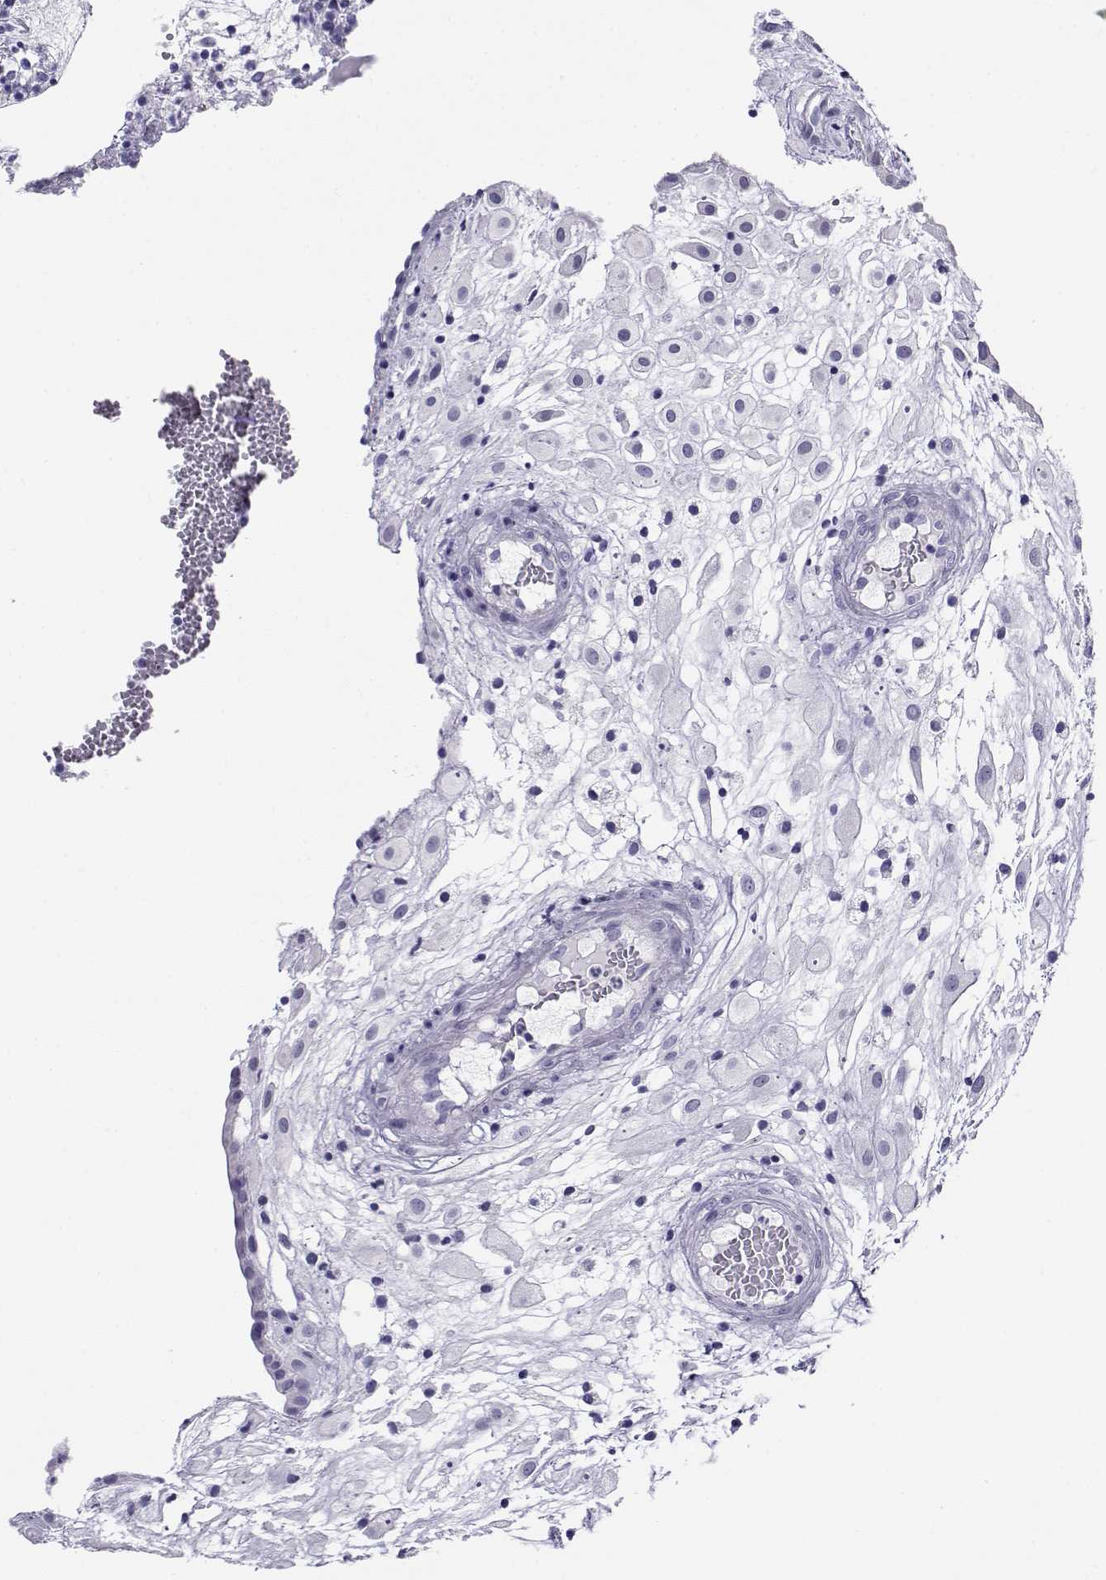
{"staining": {"intensity": "negative", "quantity": "none", "location": "none"}, "tissue": "placenta", "cell_type": "Decidual cells", "image_type": "normal", "snomed": [{"axis": "morphology", "description": "Normal tissue, NOS"}, {"axis": "topography", "description": "Placenta"}], "caption": "DAB (3,3'-diaminobenzidine) immunohistochemical staining of normal placenta displays no significant staining in decidual cells. The staining was performed using DAB (3,3'-diaminobenzidine) to visualize the protein expression in brown, while the nuclei were stained in blue with hematoxylin (Magnification: 20x).", "gene": "CABS1", "patient": {"sex": "female", "age": 24}}